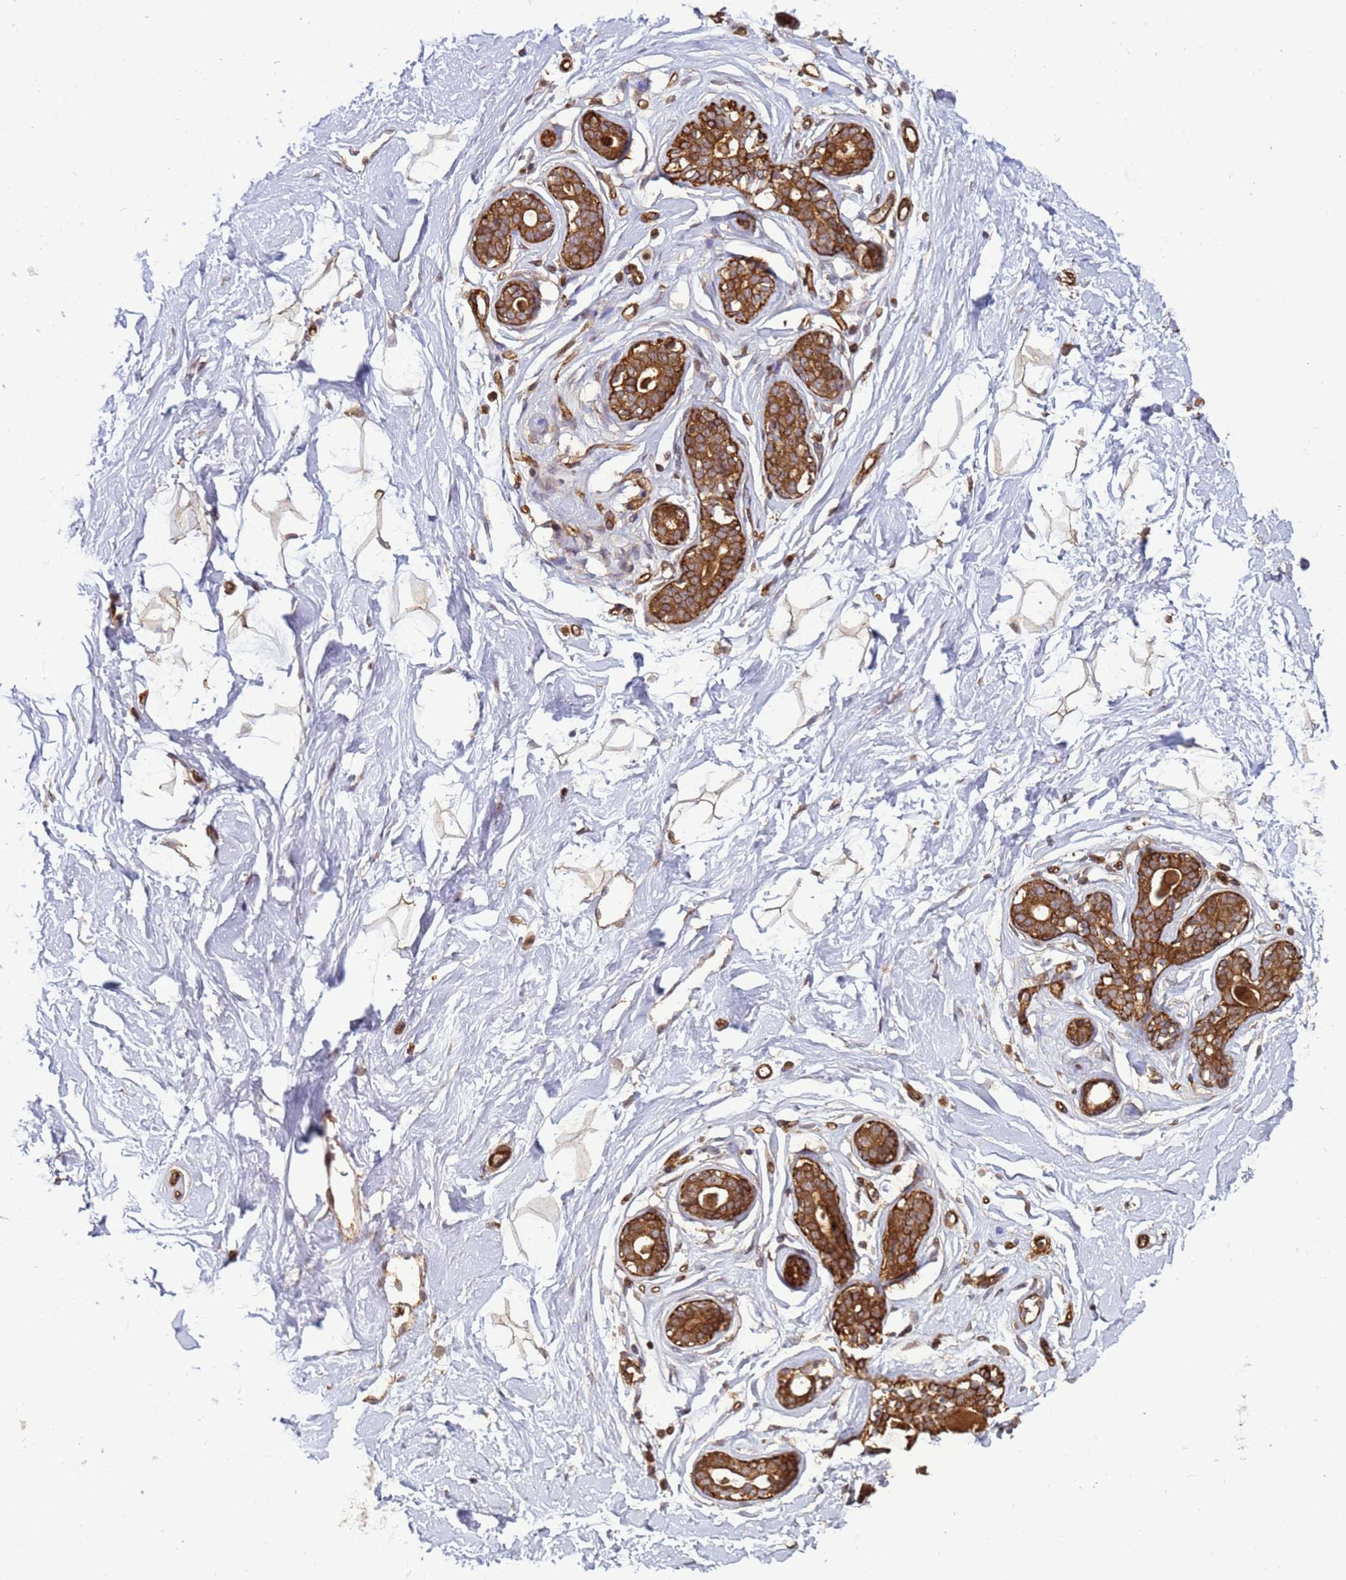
{"staining": {"intensity": "weak", "quantity": "25%-75%", "location": "cytoplasmic/membranous"}, "tissue": "breast", "cell_type": "Adipocytes", "image_type": "normal", "snomed": [{"axis": "morphology", "description": "Normal tissue, NOS"}, {"axis": "morphology", "description": "Adenoma, NOS"}, {"axis": "topography", "description": "Breast"}], "caption": "Adipocytes demonstrate low levels of weak cytoplasmic/membranous positivity in approximately 25%-75% of cells in unremarkable human breast.", "gene": "CNOT1", "patient": {"sex": "female", "age": 23}}